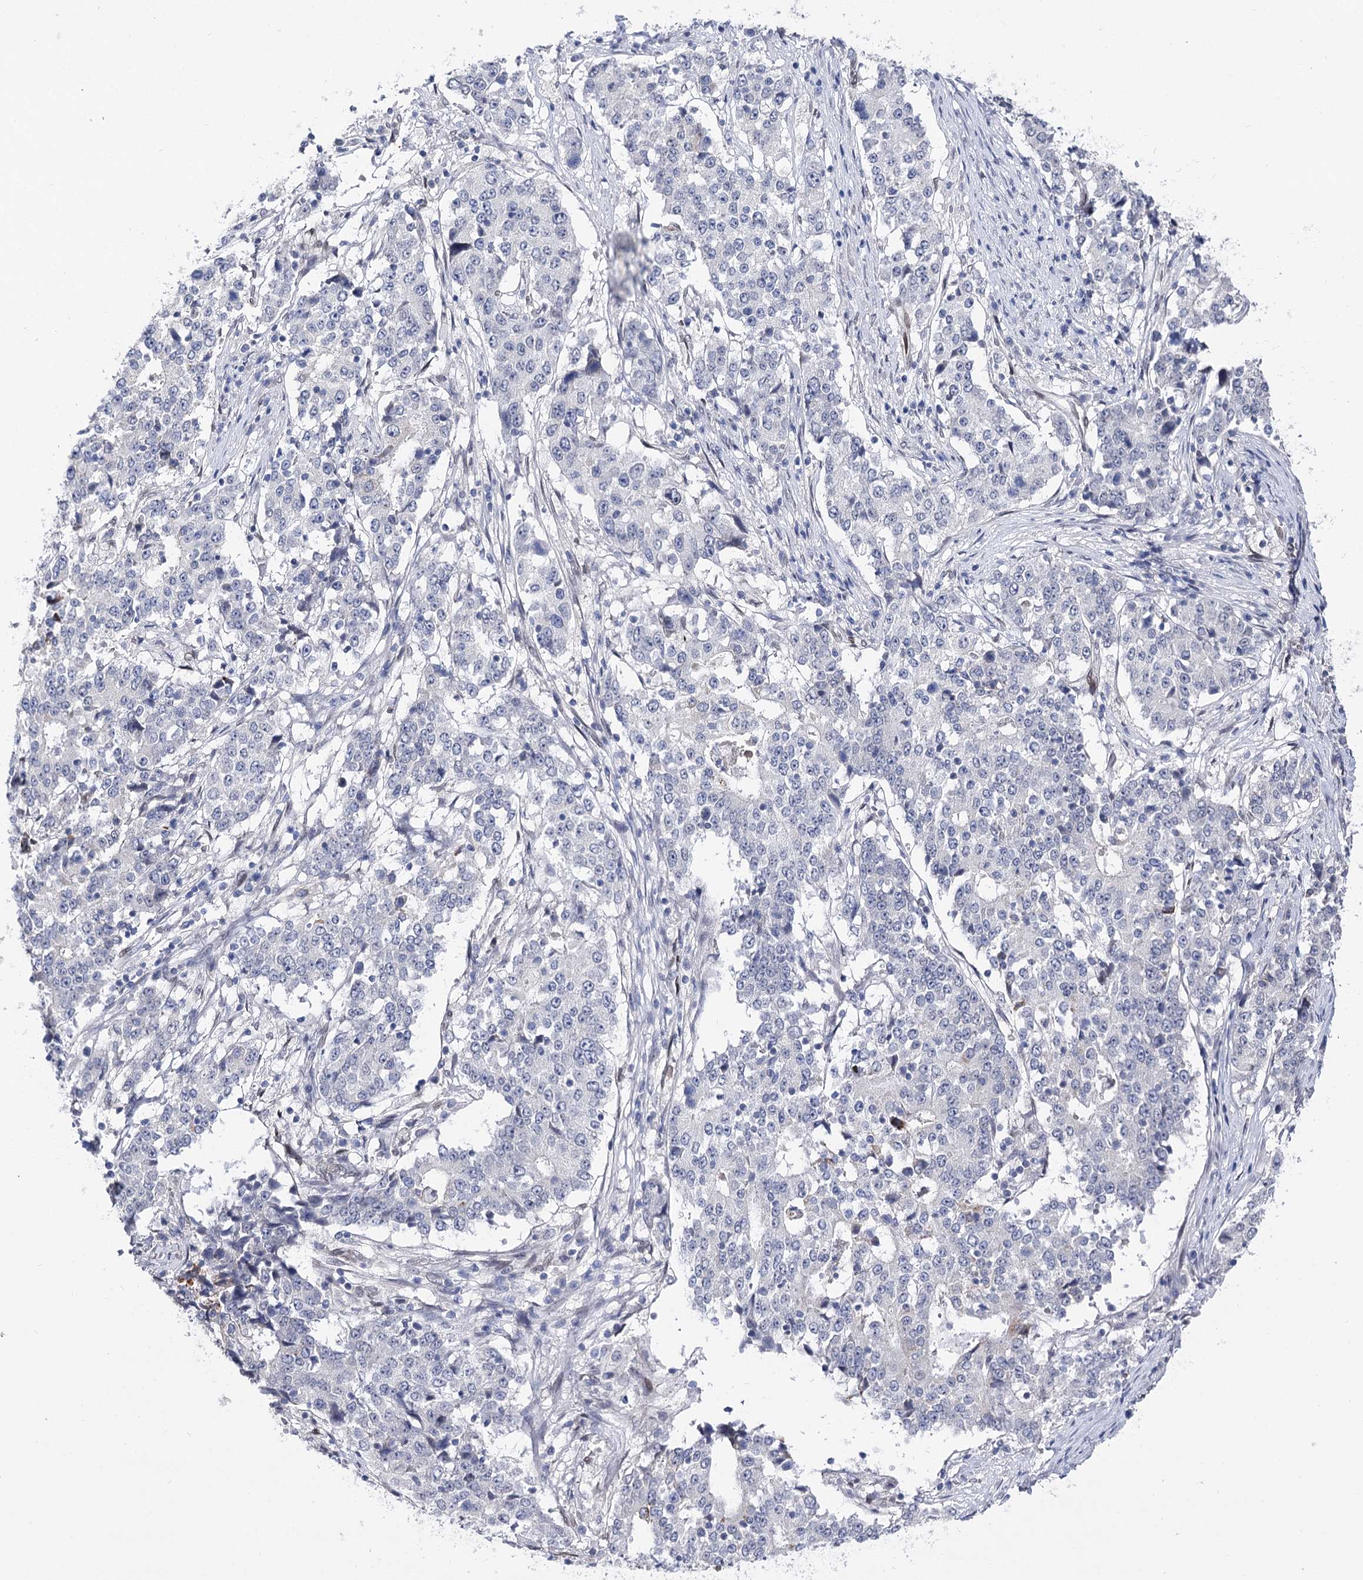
{"staining": {"intensity": "negative", "quantity": "none", "location": "none"}, "tissue": "stomach cancer", "cell_type": "Tumor cells", "image_type": "cancer", "snomed": [{"axis": "morphology", "description": "Adenocarcinoma, NOS"}, {"axis": "topography", "description": "Stomach"}], "caption": "Tumor cells are negative for protein expression in human stomach cancer (adenocarcinoma). (DAB IHC with hematoxylin counter stain).", "gene": "TMEM201", "patient": {"sex": "male", "age": 59}}